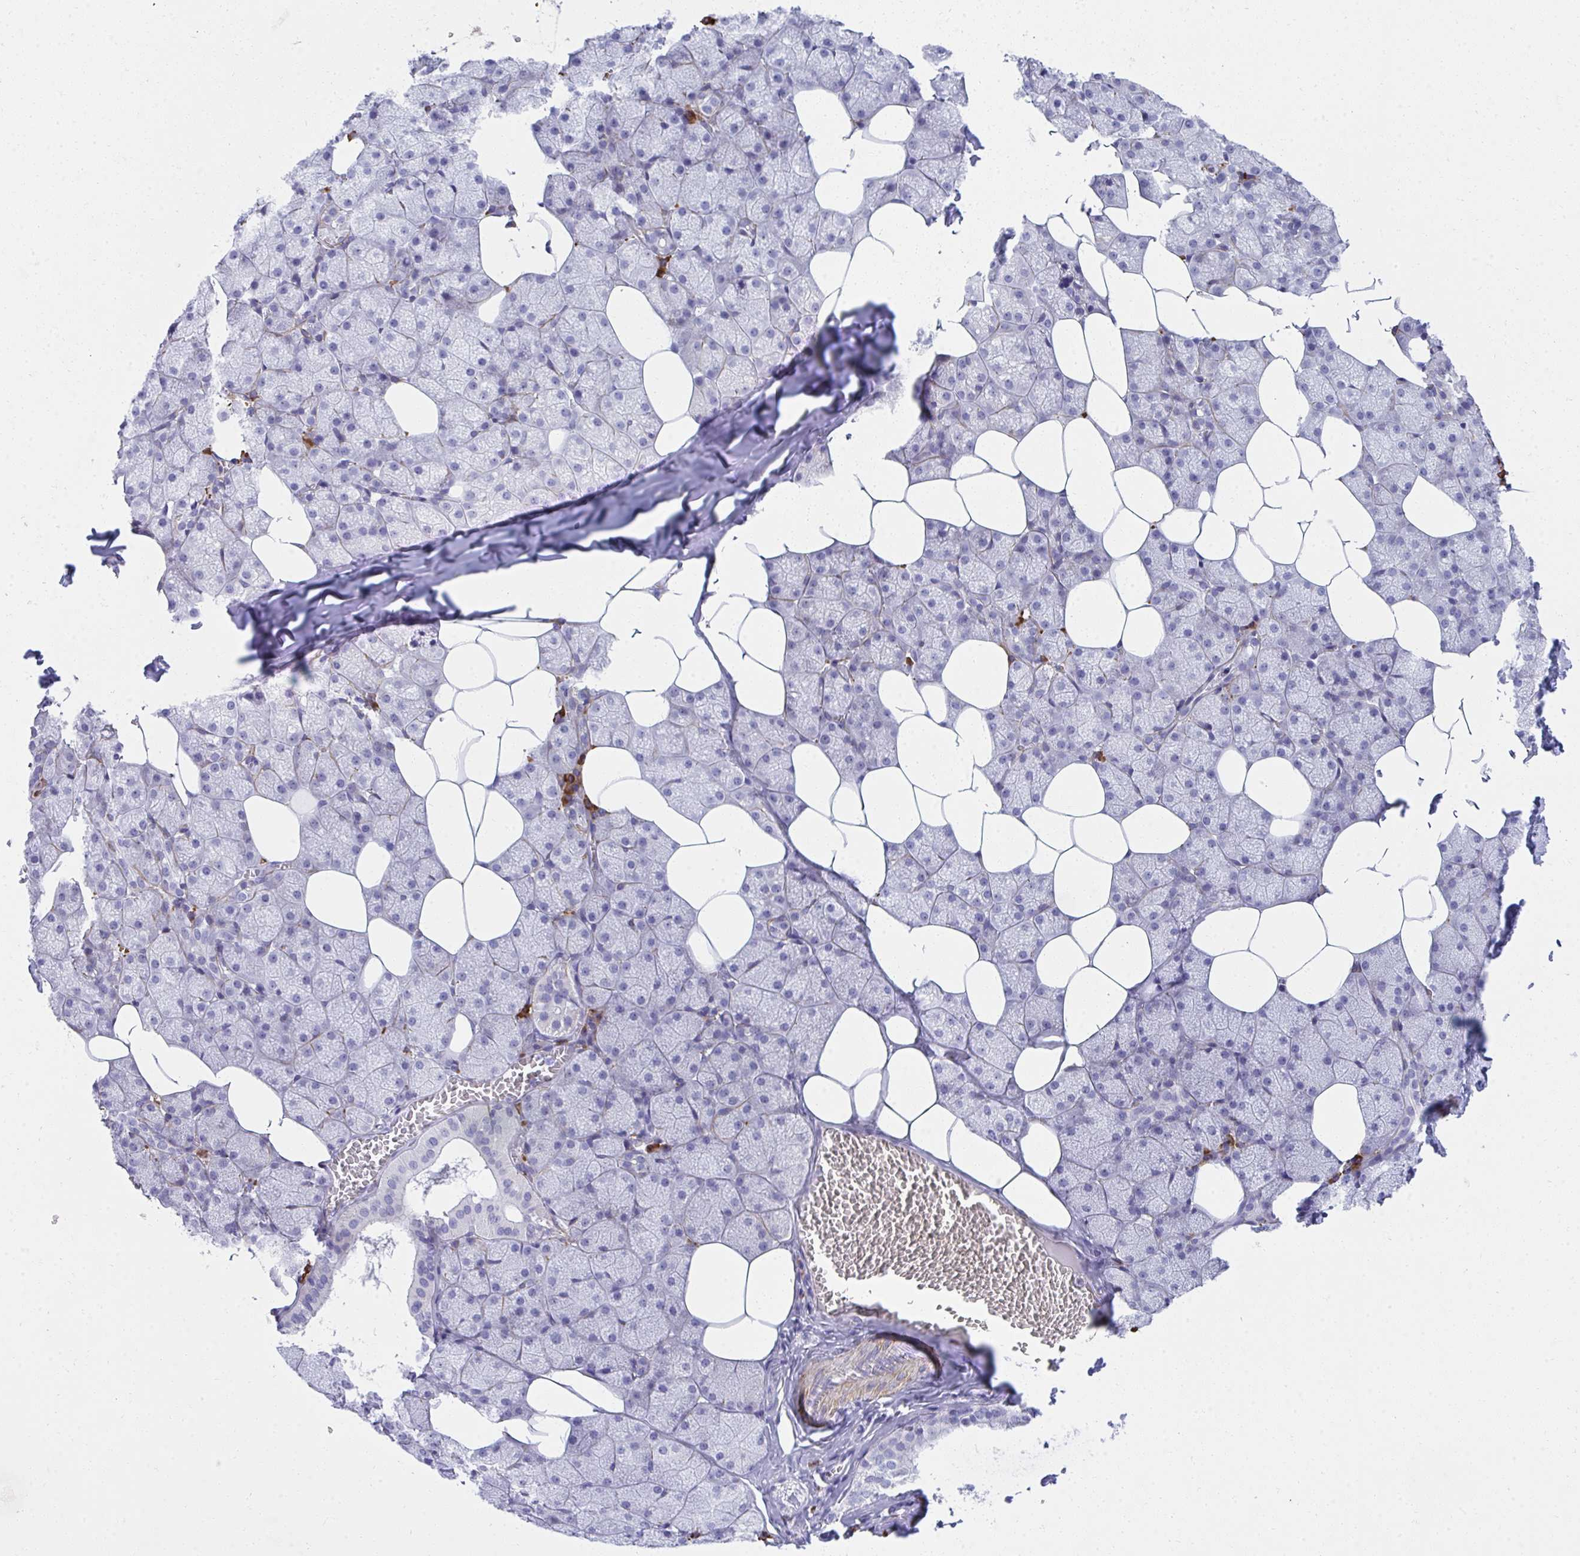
{"staining": {"intensity": "negative", "quantity": "none", "location": "none"}, "tissue": "salivary gland", "cell_type": "Glandular cells", "image_type": "normal", "snomed": [{"axis": "morphology", "description": "Normal tissue, NOS"}, {"axis": "topography", "description": "Salivary gland"}, {"axis": "topography", "description": "Peripheral nerve tissue"}], "caption": "High magnification brightfield microscopy of unremarkable salivary gland stained with DAB (brown) and counterstained with hematoxylin (blue): glandular cells show no significant expression. (Immunohistochemistry, brightfield microscopy, high magnification).", "gene": "PUS7L", "patient": {"sex": "male", "age": 38}}